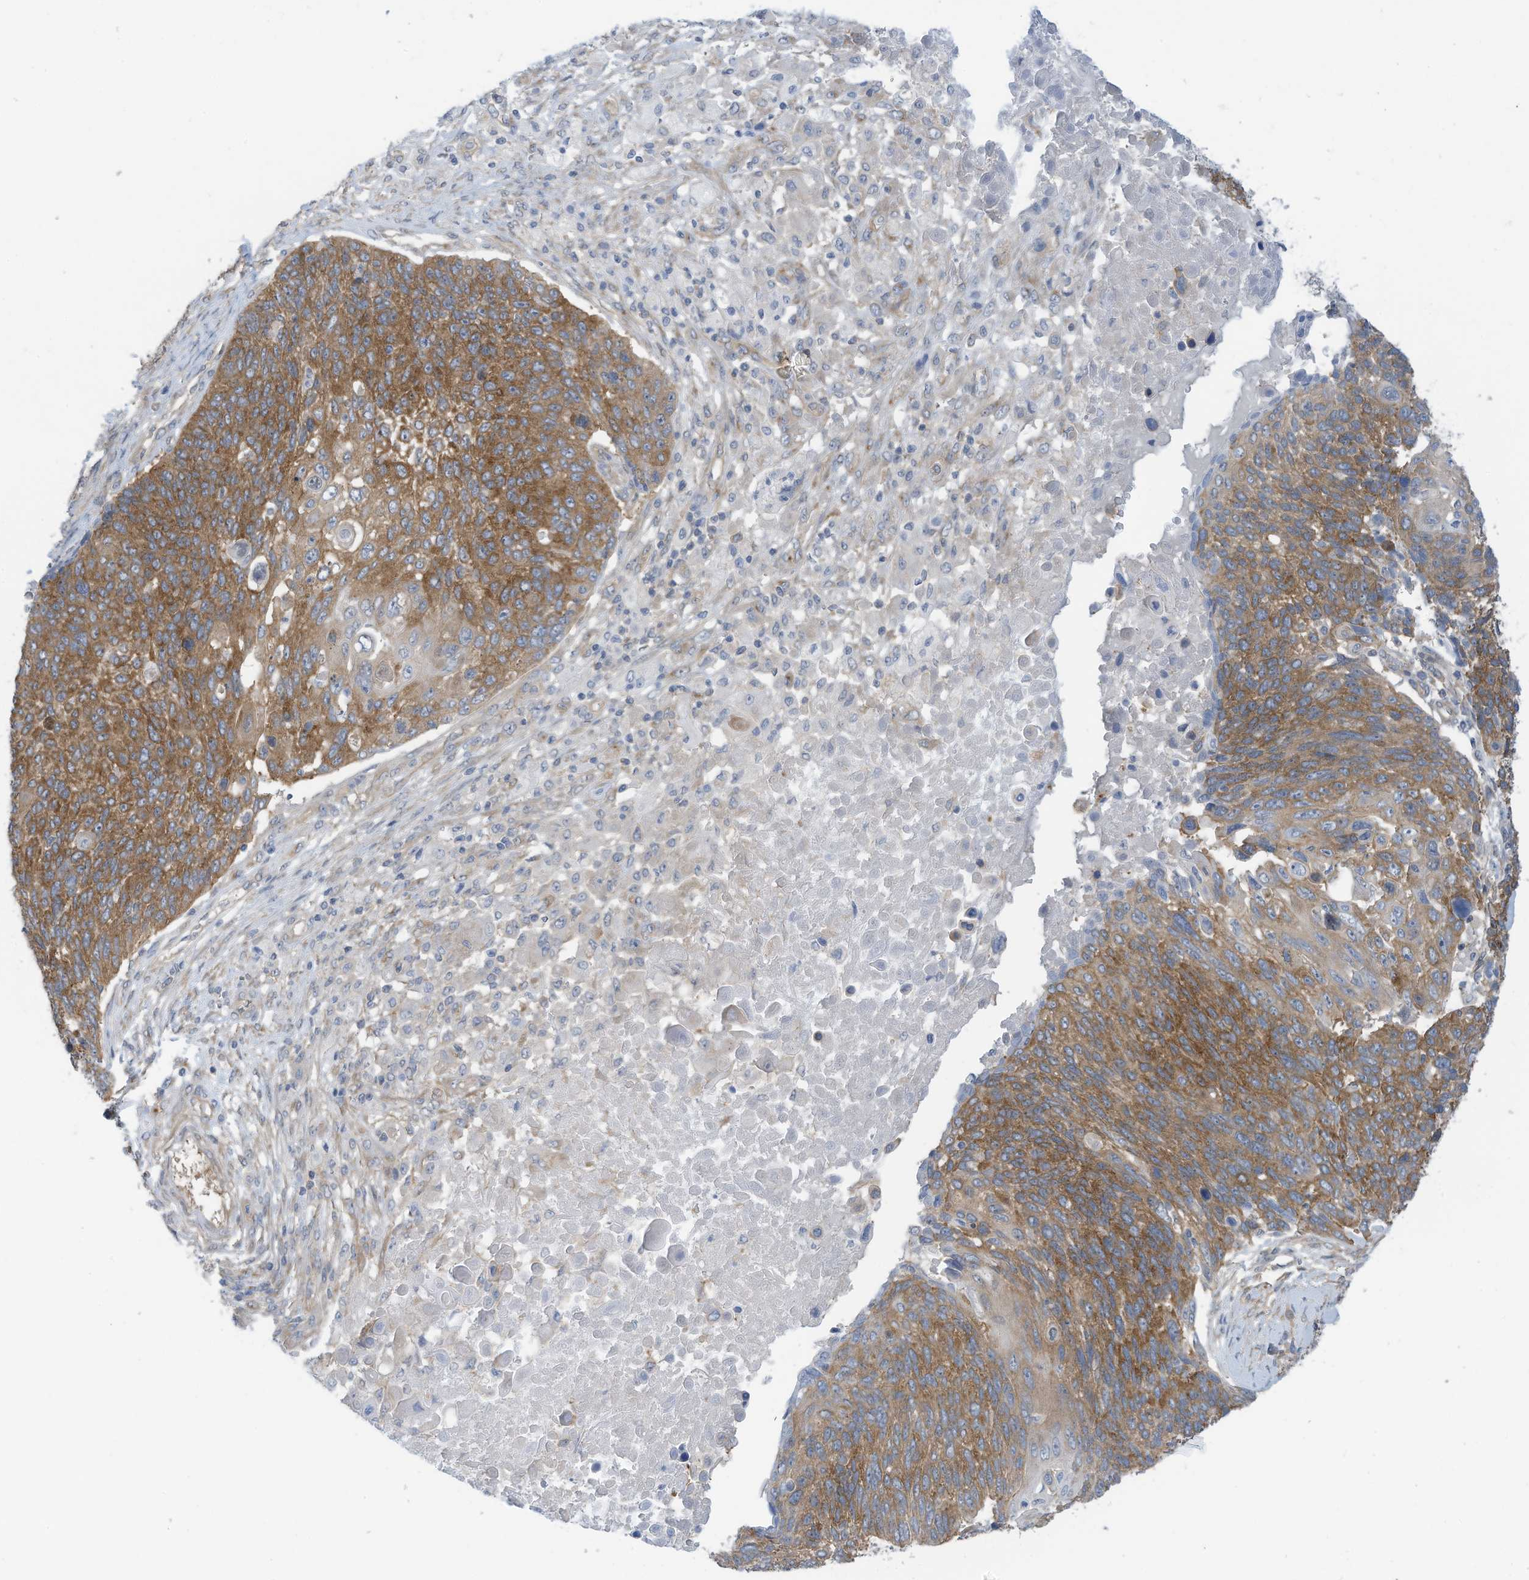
{"staining": {"intensity": "moderate", "quantity": ">75%", "location": "cytoplasmic/membranous"}, "tissue": "lung cancer", "cell_type": "Tumor cells", "image_type": "cancer", "snomed": [{"axis": "morphology", "description": "Squamous cell carcinoma, NOS"}, {"axis": "topography", "description": "Lung"}], "caption": "An image of human lung cancer (squamous cell carcinoma) stained for a protein exhibits moderate cytoplasmic/membranous brown staining in tumor cells.", "gene": "REPS1", "patient": {"sex": "male", "age": 66}}